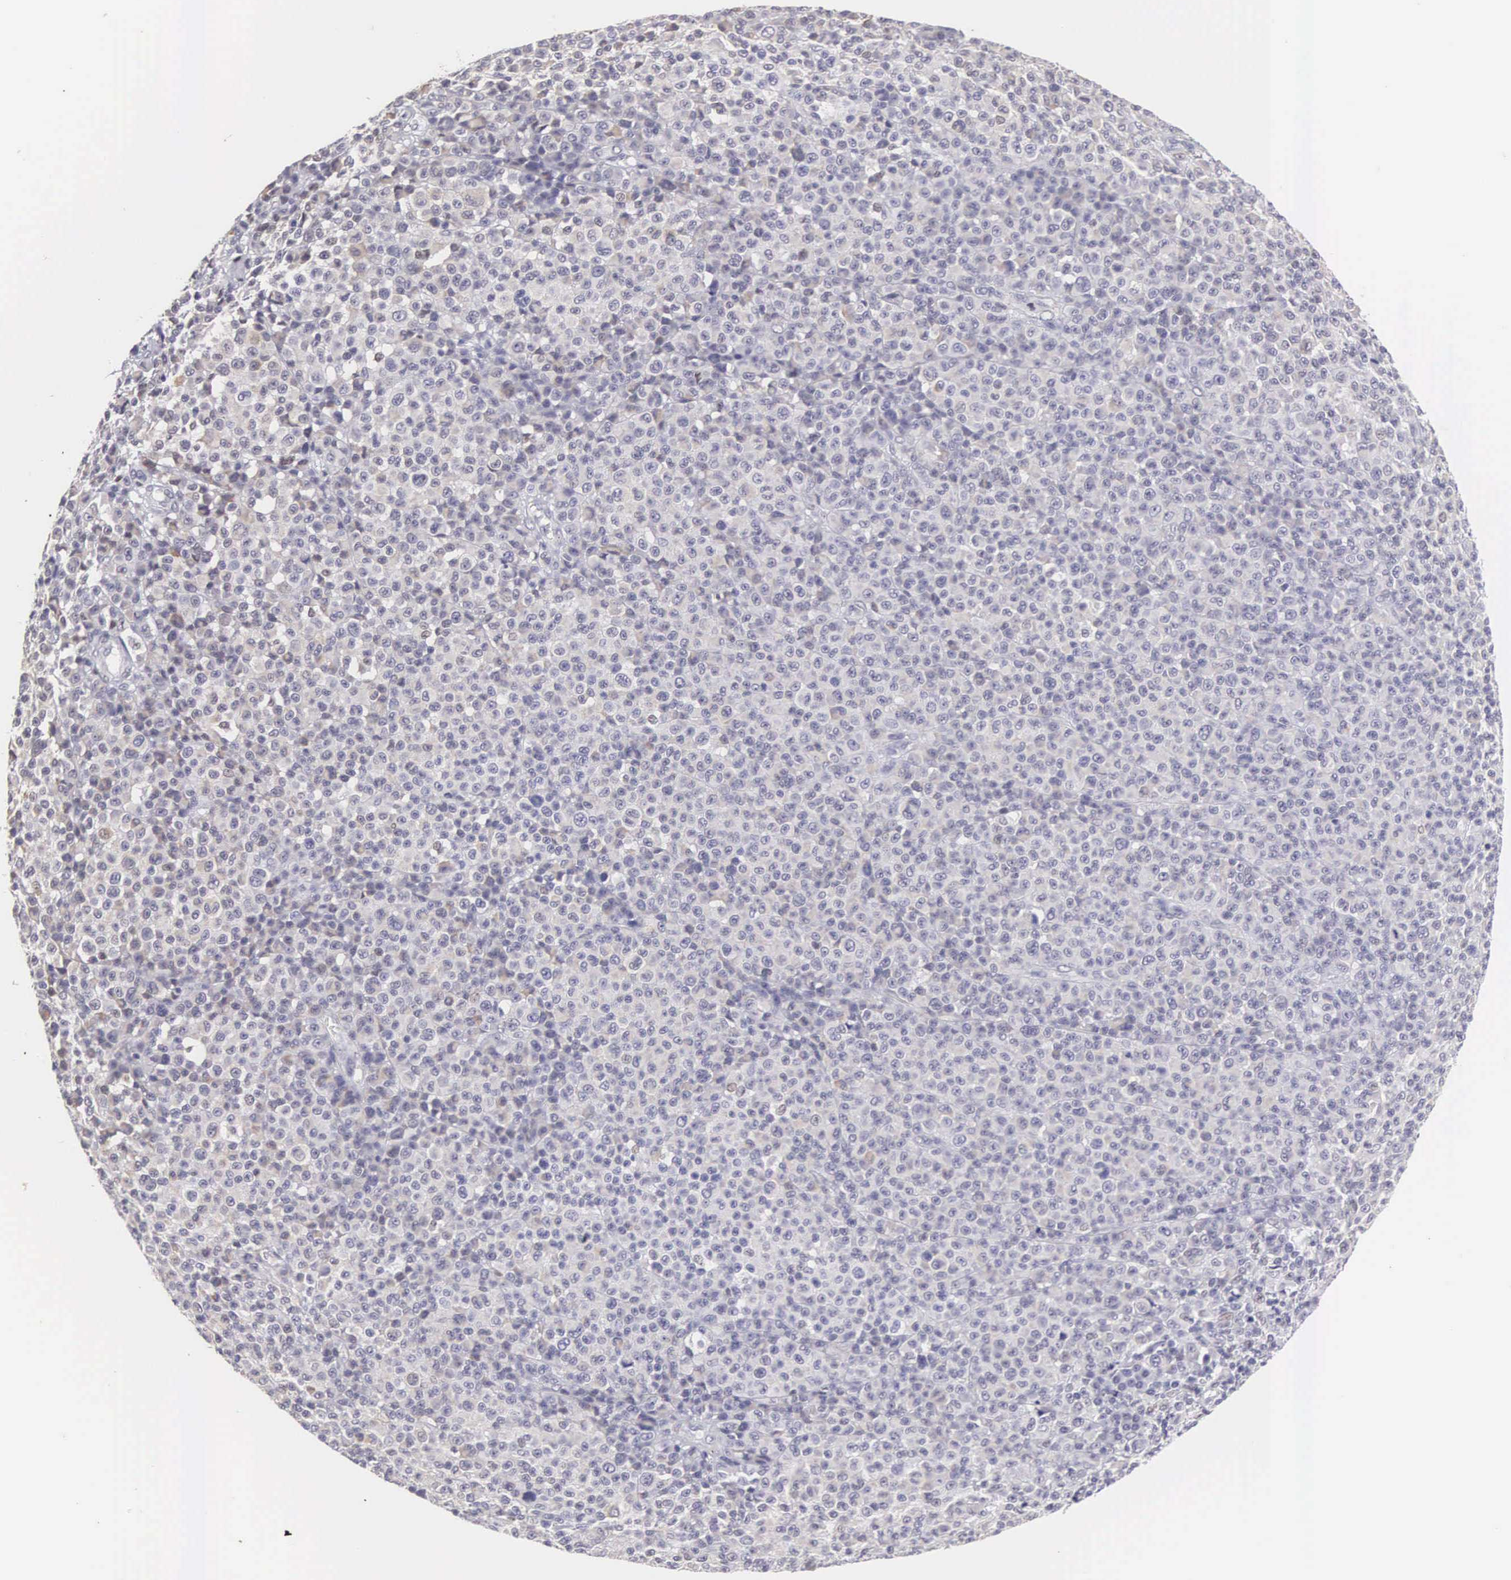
{"staining": {"intensity": "negative", "quantity": "none", "location": "none"}, "tissue": "melanoma", "cell_type": "Tumor cells", "image_type": "cancer", "snomed": [{"axis": "morphology", "description": "Malignant melanoma, Metastatic site"}, {"axis": "topography", "description": "Skin"}], "caption": "Tumor cells are negative for brown protein staining in malignant melanoma (metastatic site).", "gene": "ETV6", "patient": {"sex": "male", "age": 32}}